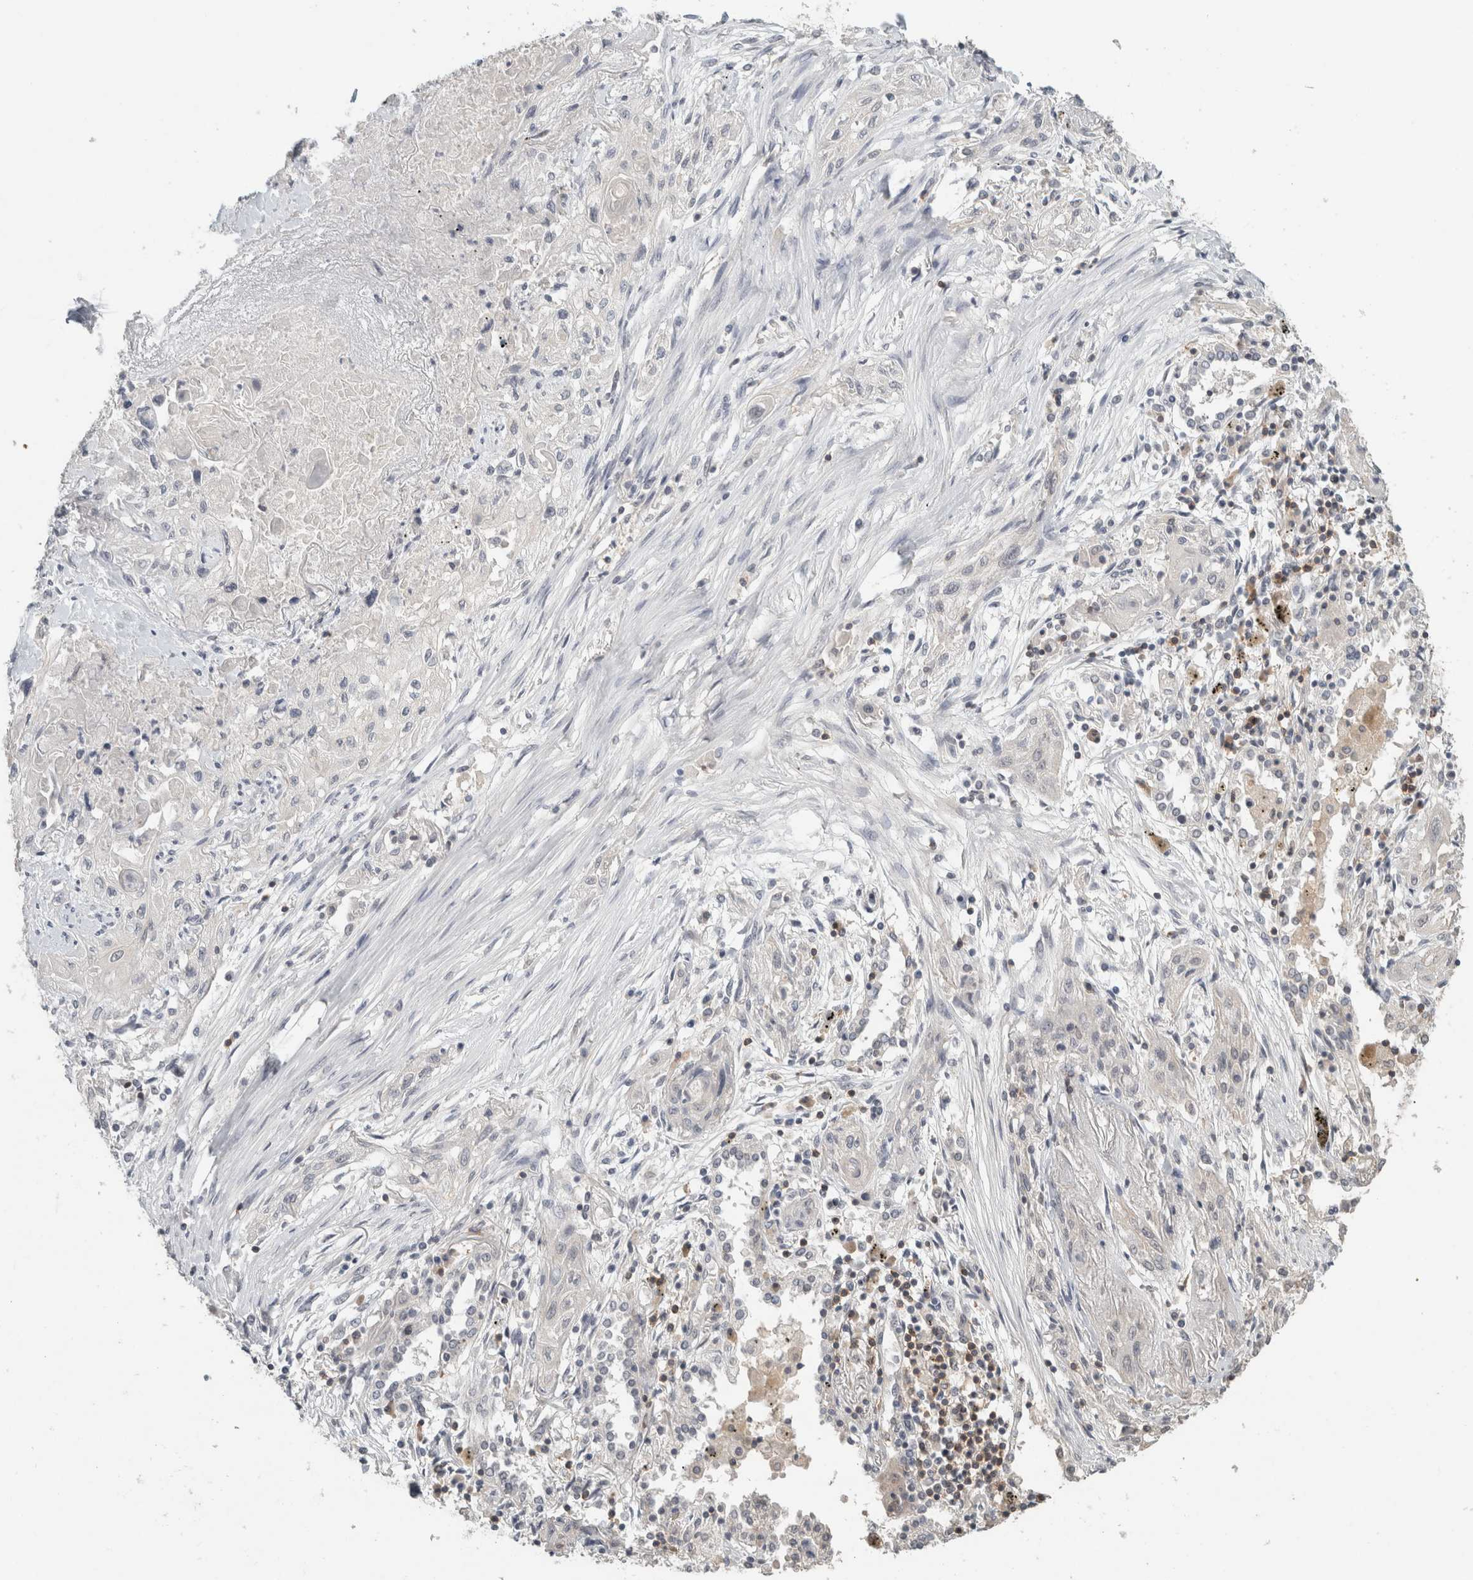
{"staining": {"intensity": "negative", "quantity": "none", "location": "none"}, "tissue": "lung cancer", "cell_type": "Tumor cells", "image_type": "cancer", "snomed": [{"axis": "morphology", "description": "Squamous cell carcinoma, NOS"}, {"axis": "topography", "description": "Lung"}], "caption": "An immunohistochemistry (IHC) histopathology image of squamous cell carcinoma (lung) is shown. There is no staining in tumor cells of squamous cell carcinoma (lung).", "gene": "TRAT1", "patient": {"sex": "female", "age": 47}}